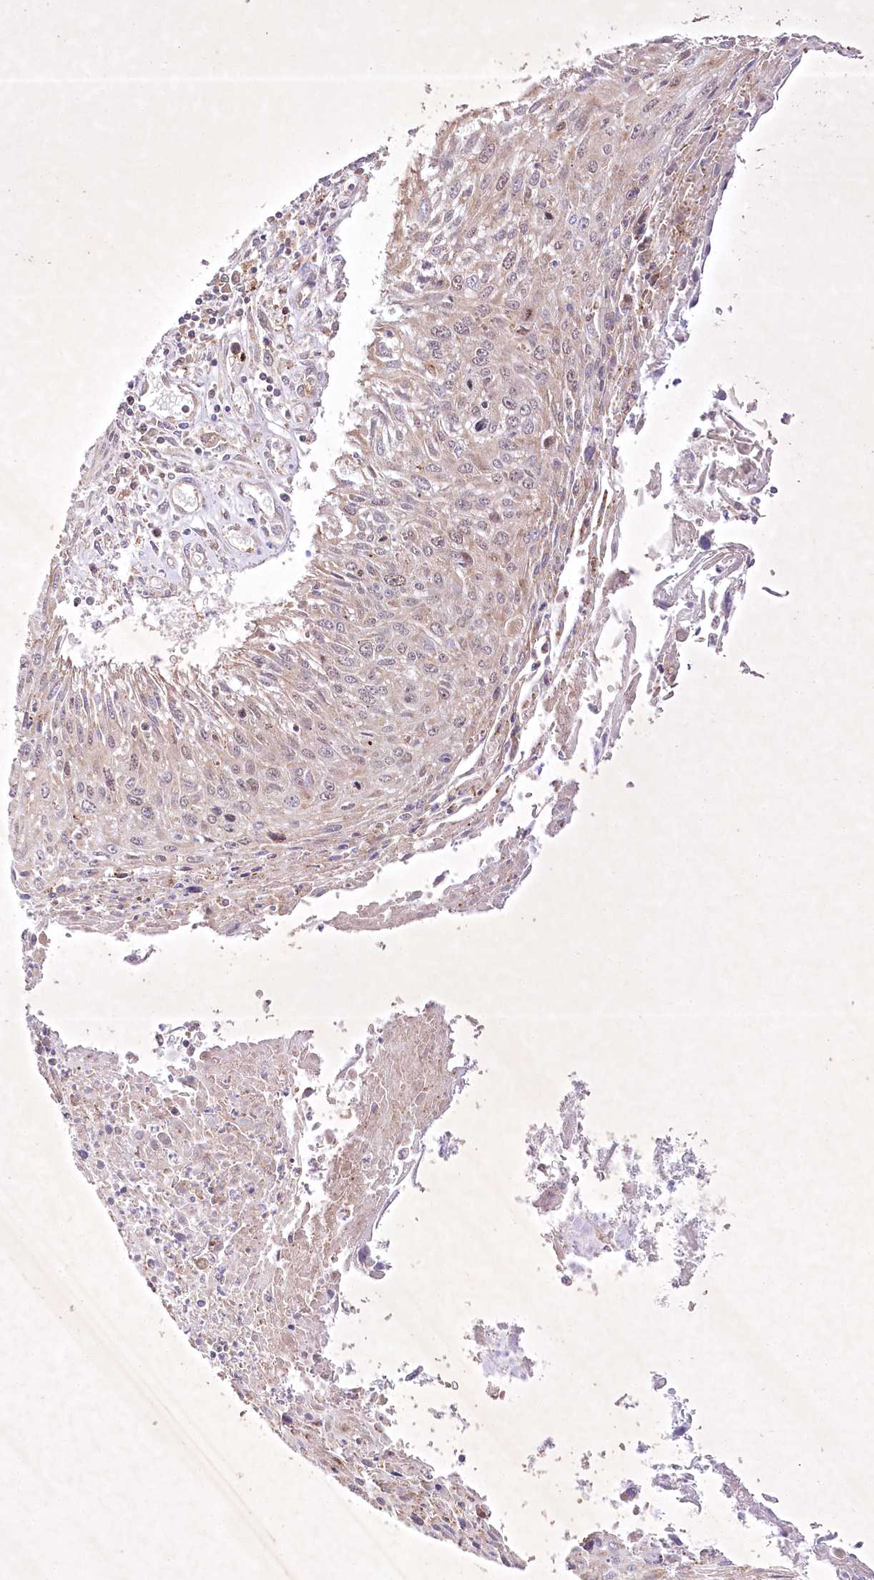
{"staining": {"intensity": "weak", "quantity": "25%-75%", "location": "cytoplasmic/membranous,nuclear"}, "tissue": "cervical cancer", "cell_type": "Tumor cells", "image_type": "cancer", "snomed": [{"axis": "morphology", "description": "Squamous cell carcinoma, NOS"}, {"axis": "topography", "description": "Cervix"}], "caption": "Immunohistochemical staining of cervical squamous cell carcinoma shows low levels of weak cytoplasmic/membranous and nuclear protein staining in approximately 25%-75% of tumor cells. The protein of interest is stained brown, and the nuclei are stained in blue (DAB IHC with brightfield microscopy, high magnification).", "gene": "OPA1", "patient": {"sex": "female", "age": 51}}